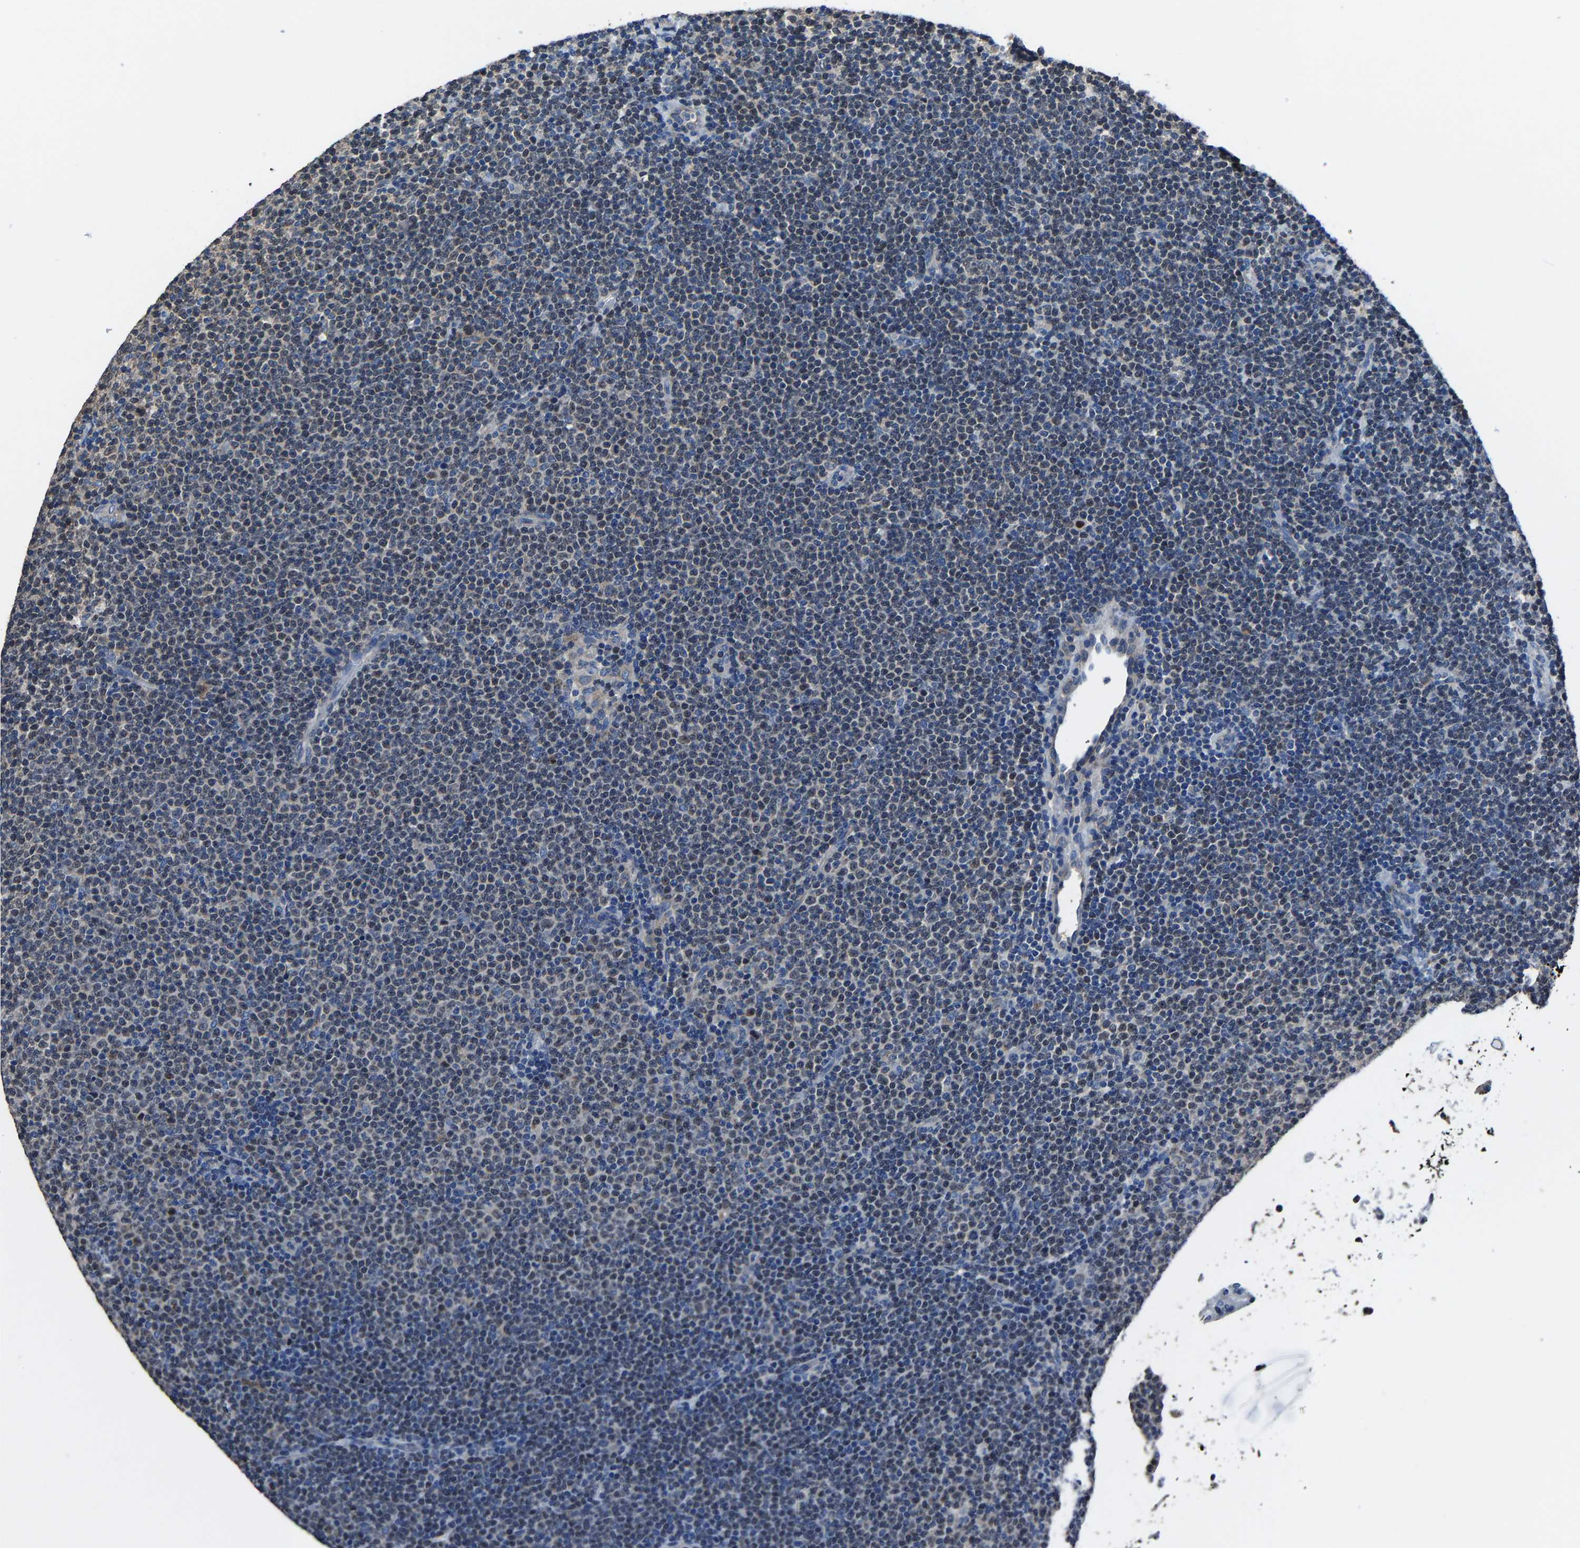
{"staining": {"intensity": "weak", "quantity": "25%-75%", "location": "nuclear"}, "tissue": "lymphoma", "cell_type": "Tumor cells", "image_type": "cancer", "snomed": [{"axis": "morphology", "description": "Malignant lymphoma, non-Hodgkin's type, Low grade"}, {"axis": "topography", "description": "Lymph node"}], "caption": "Protein expression analysis of low-grade malignant lymphoma, non-Hodgkin's type exhibits weak nuclear positivity in about 25%-75% of tumor cells.", "gene": "STRBP", "patient": {"sex": "female", "age": 53}}